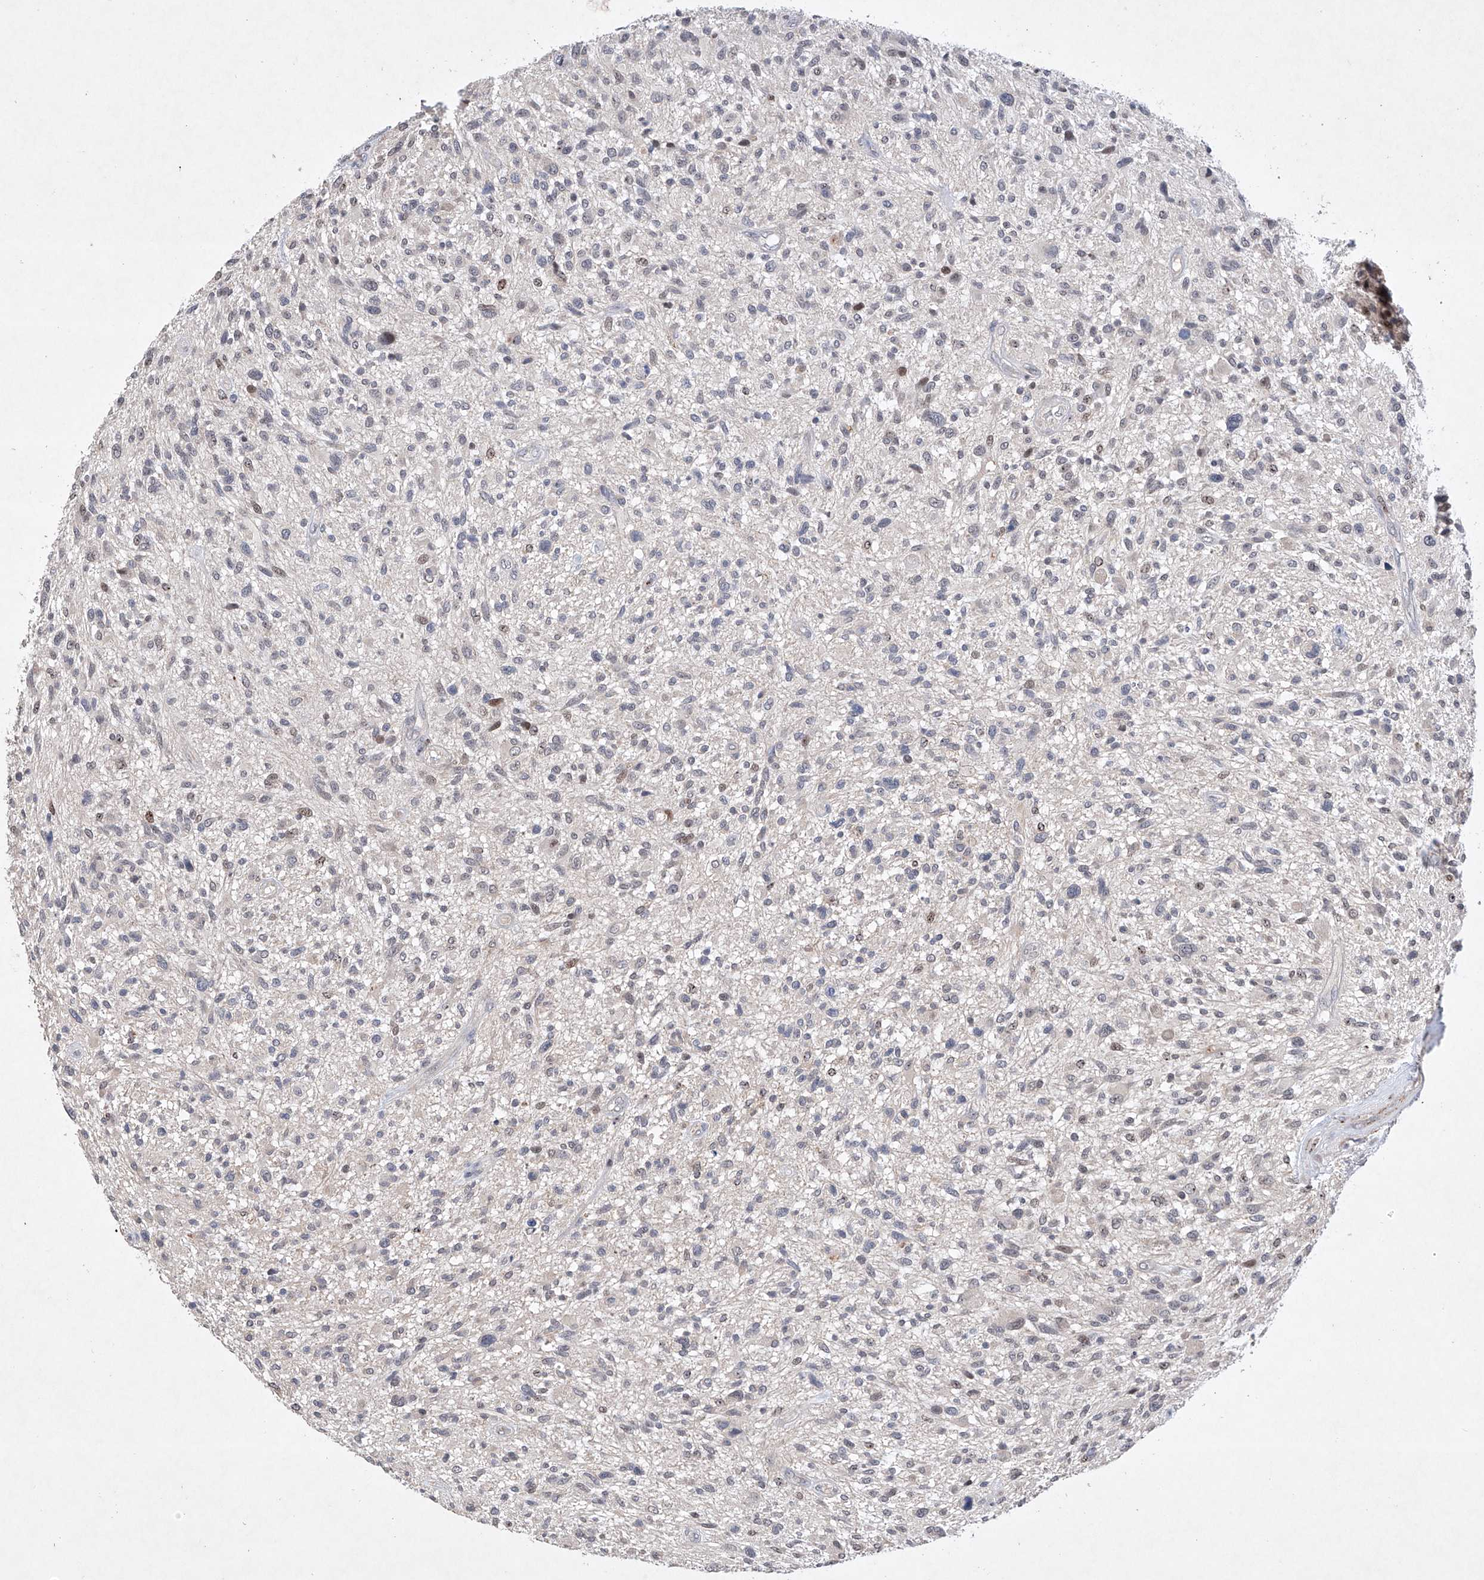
{"staining": {"intensity": "negative", "quantity": "none", "location": "none"}, "tissue": "glioma", "cell_type": "Tumor cells", "image_type": "cancer", "snomed": [{"axis": "morphology", "description": "Glioma, malignant, High grade"}, {"axis": "topography", "description": "Brain"}], "caption": "There is no significant positivity in tumor cells of high-grade glioma (malignant).", "gene": "AFG1L", "patient": {"sex": "male", "age": 47}}